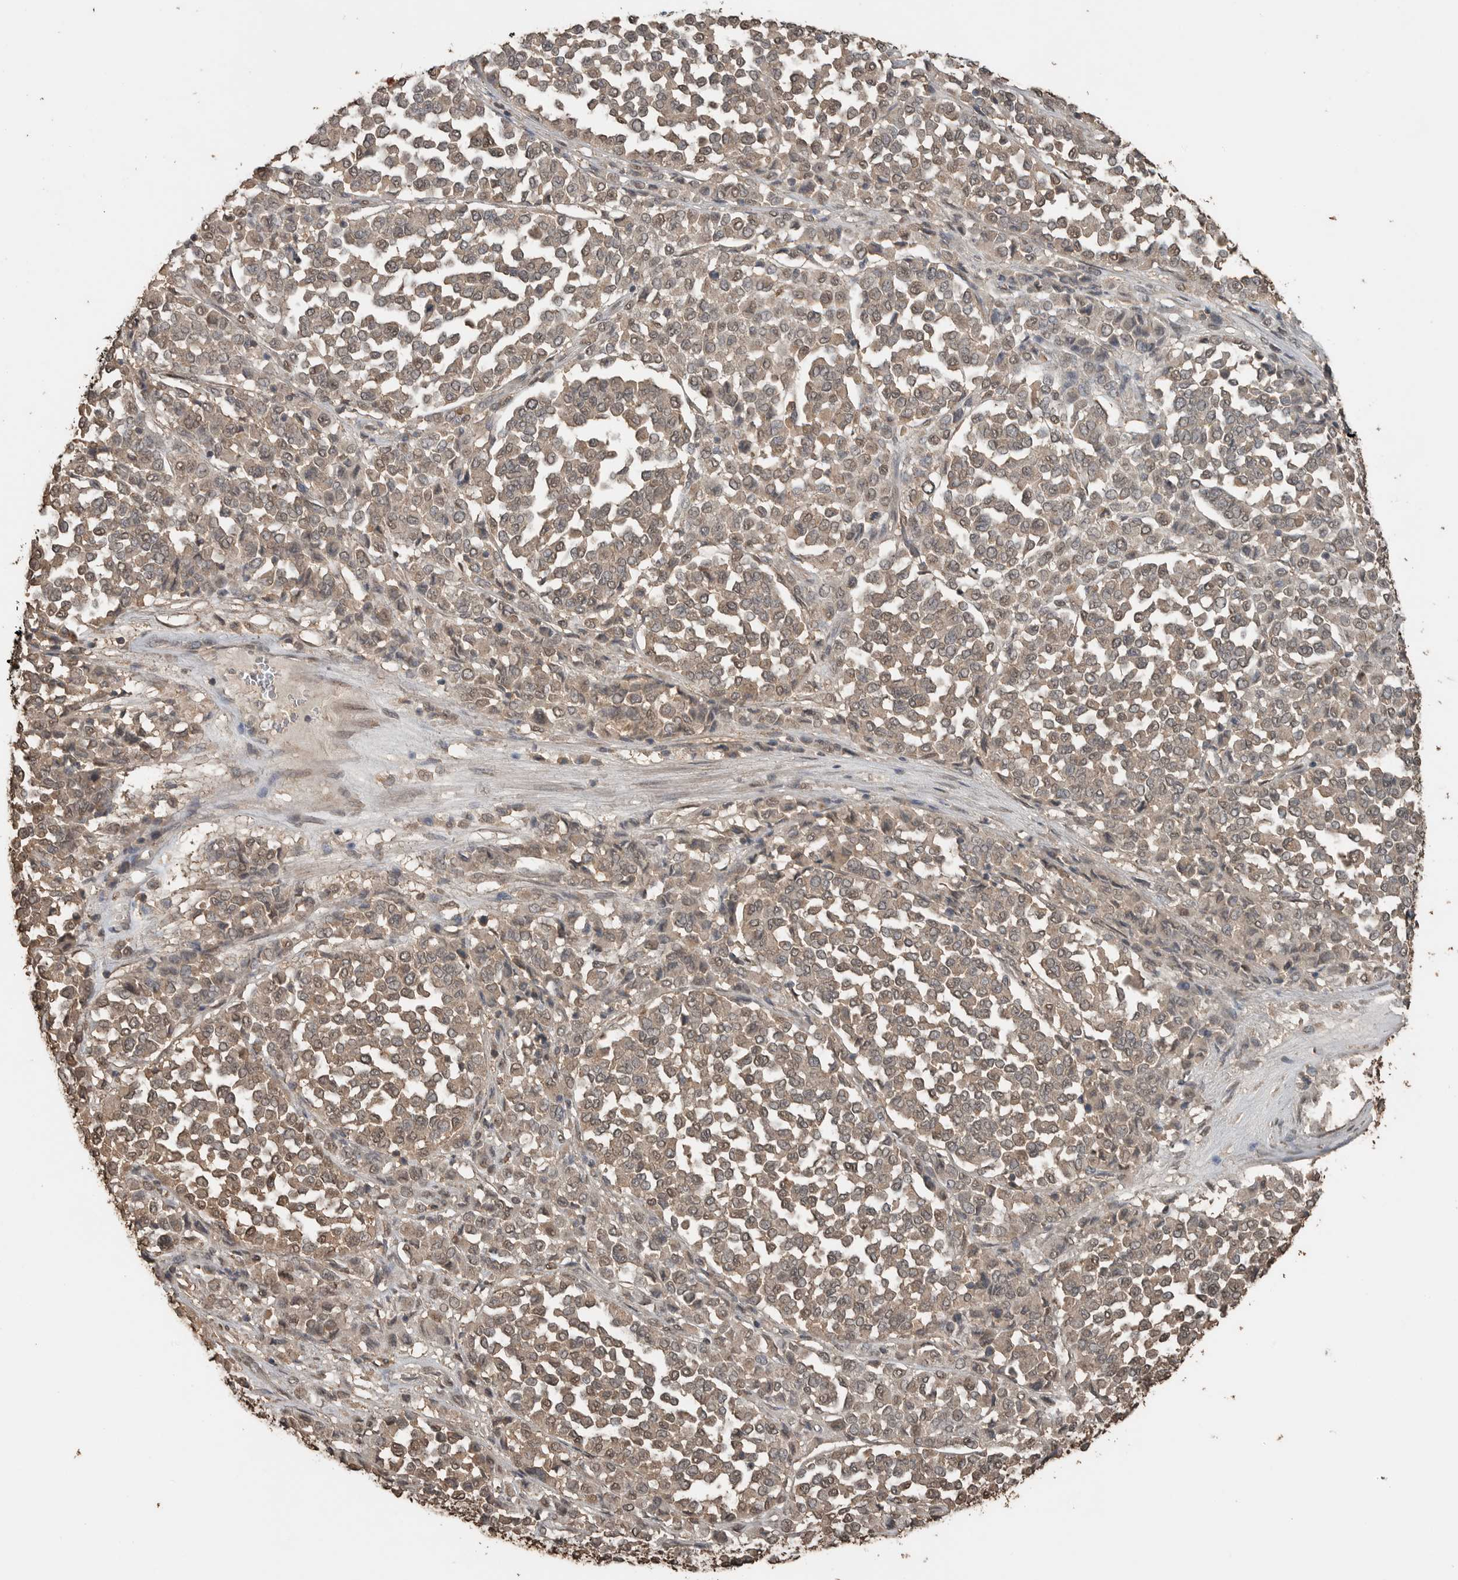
{"staining": {"intensity": "weak", "quantity": ">75%", "location": "cytoplasmic/membranous,nuclear"}, "tissue": "melanoma", "cell_type": "Tumor cells", "image_type": "cancer", "snomed": [{"axis": "morphology", "description": "Malignant melanoma, Metastatic site"}, {"axis": "topography", "description": "Pancreas"}], "caption": "Immunohistochemistry (IHC) (DAB (3,3'-diaminobenzidine)) staining of malignant melanoma (metastatic site) shows weak cytoplasmic/membranous and nuclear protein expression in approximately >75% of tumor cells. (IHC, brightfield microscopy, high magnification).", "gene": "BLZF1", "patient": {"sex": "female", "age": 30}}